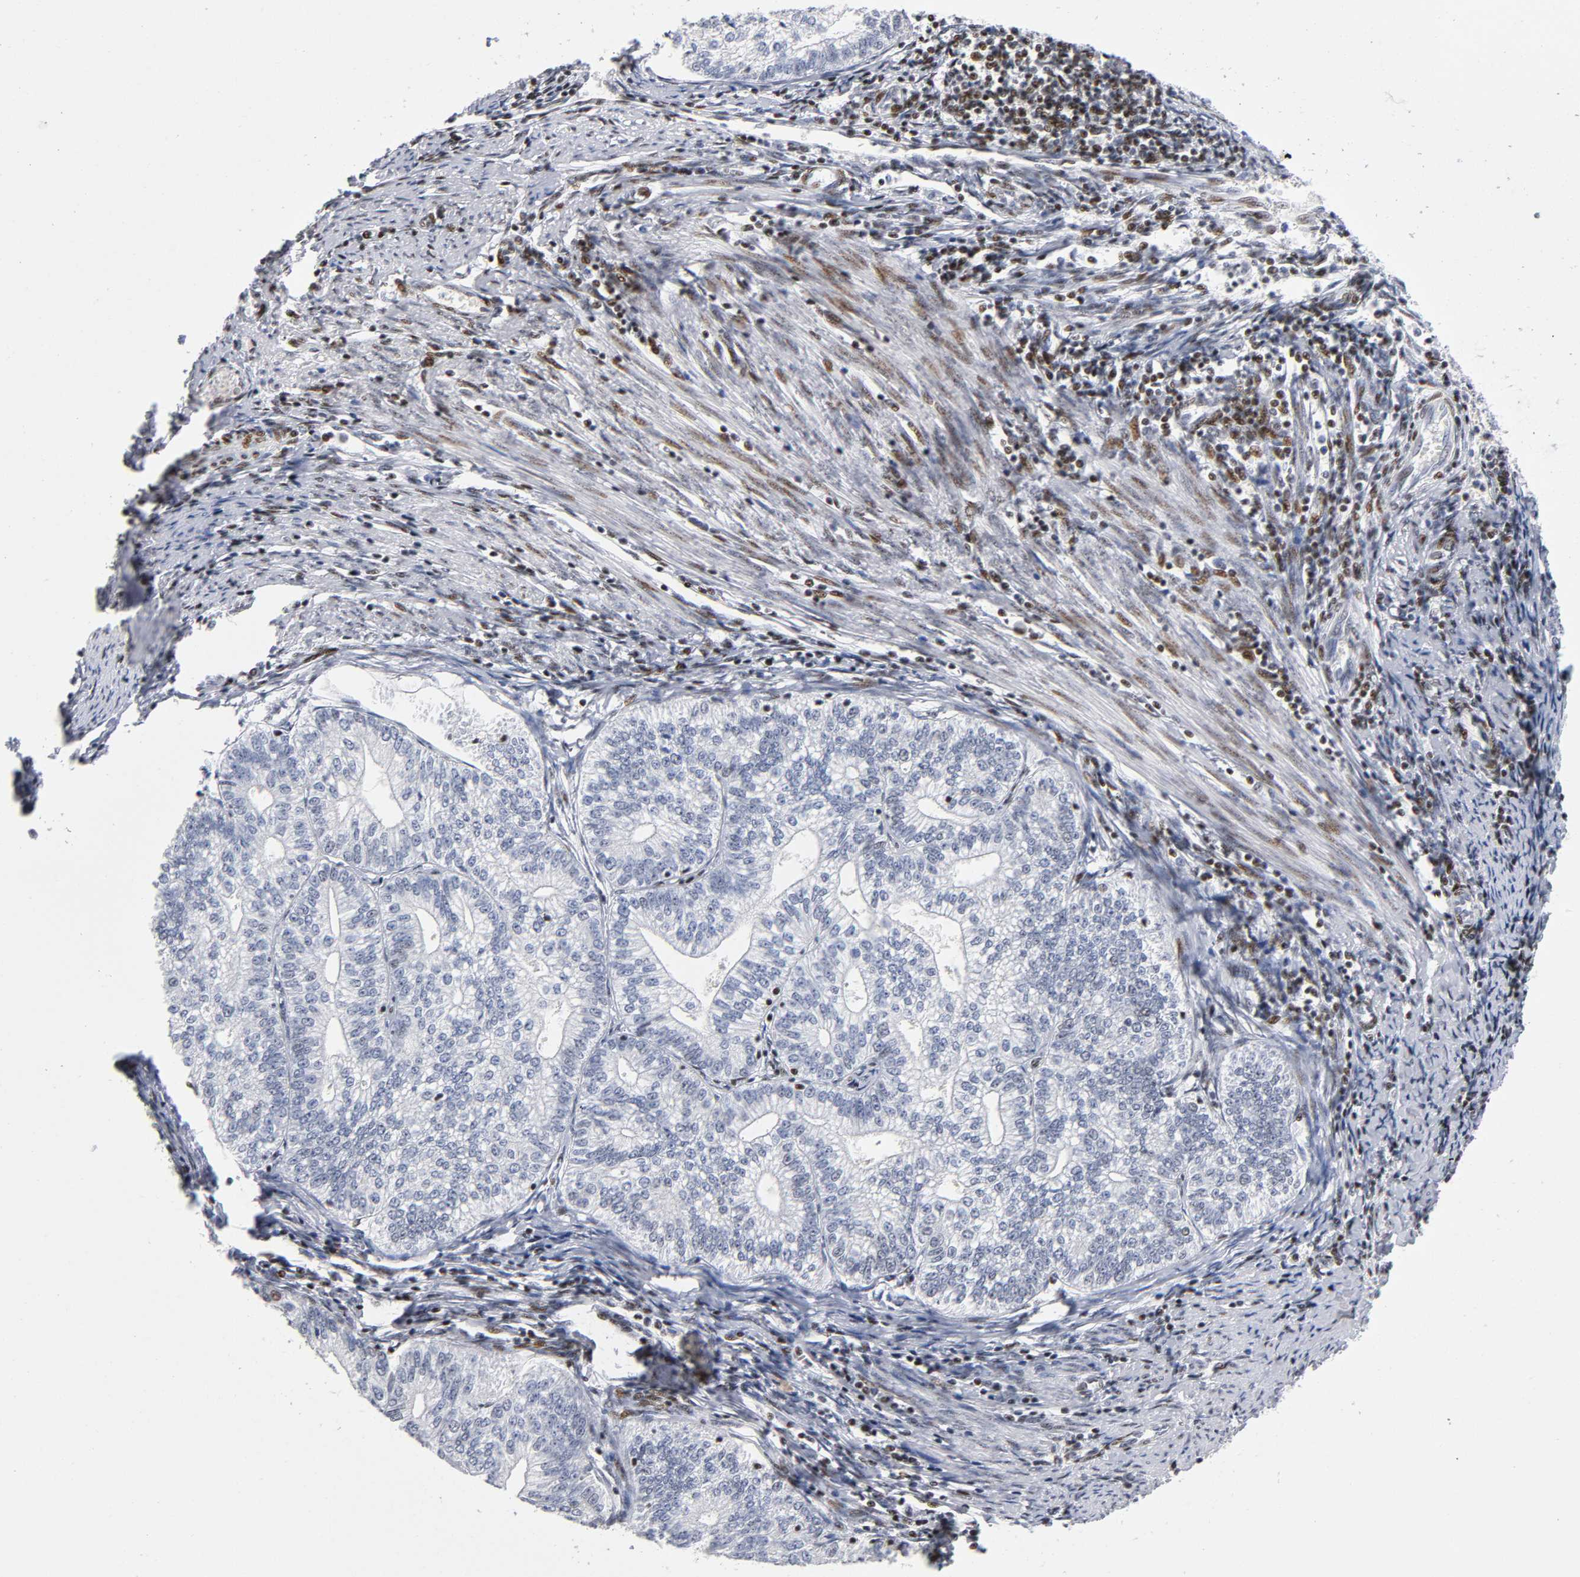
{"staining": {"intensity": "negative", "quantity": "none", "location": "none"}, "tissue": "endometrial cancer", "cell_type": "Tumor cells", "image_type": "cancer", "snomed": [{"axis": "morphology", "description": "Adenocarcinoma, NOS"}, {"axis": "topography", "description": "Endometrium"}], "caption": "Tumor cells show no significant expression in endometrial adenocarcinoma.", "gene": "SP3", "patient": {"sex": "female", "age": 69}}